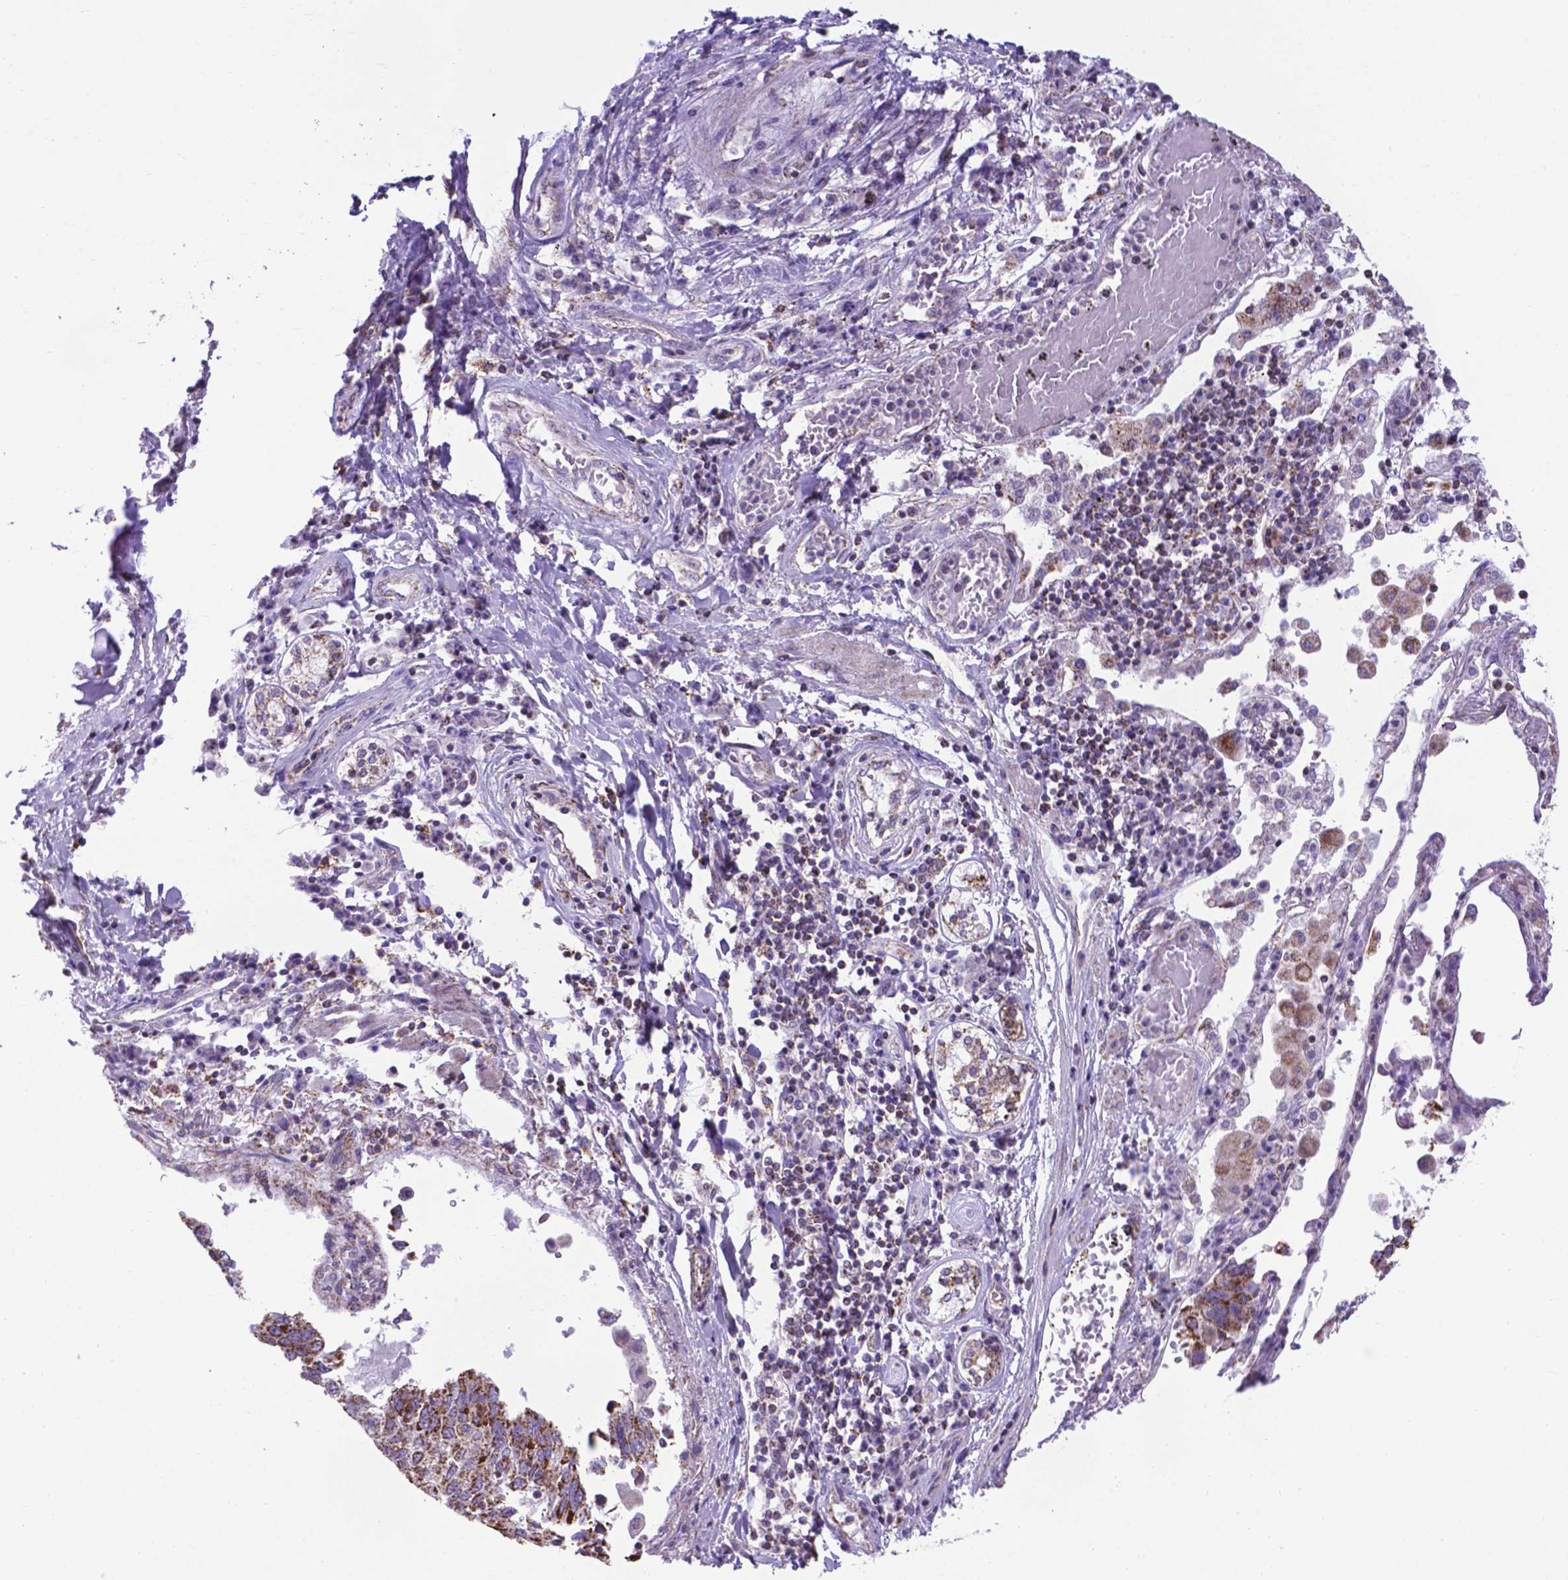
{"staining": {"intensity": "moderate", "quantity": "25%-75%", "location": "cytoplasmic/membranous"}, "tissue": "lung cancer", "cell_type": "Tumor cells", "image_type": "cancer", "snomed": [{"axis": "morphology", "description": "Squamous cell carcinoma, NOS"}, {"axis": "topography", "description": "Lung"}], "caption": "Protein expression by immunohistochemistry (IHC) demonstrates moderate cytoplasmic/membranous expression in approximately 25%-75% of tumor cells in lung cancer (squamous cell carcinoma).", "gene": "POU3F3", "patient": {"sex": "male", "age": 73}}